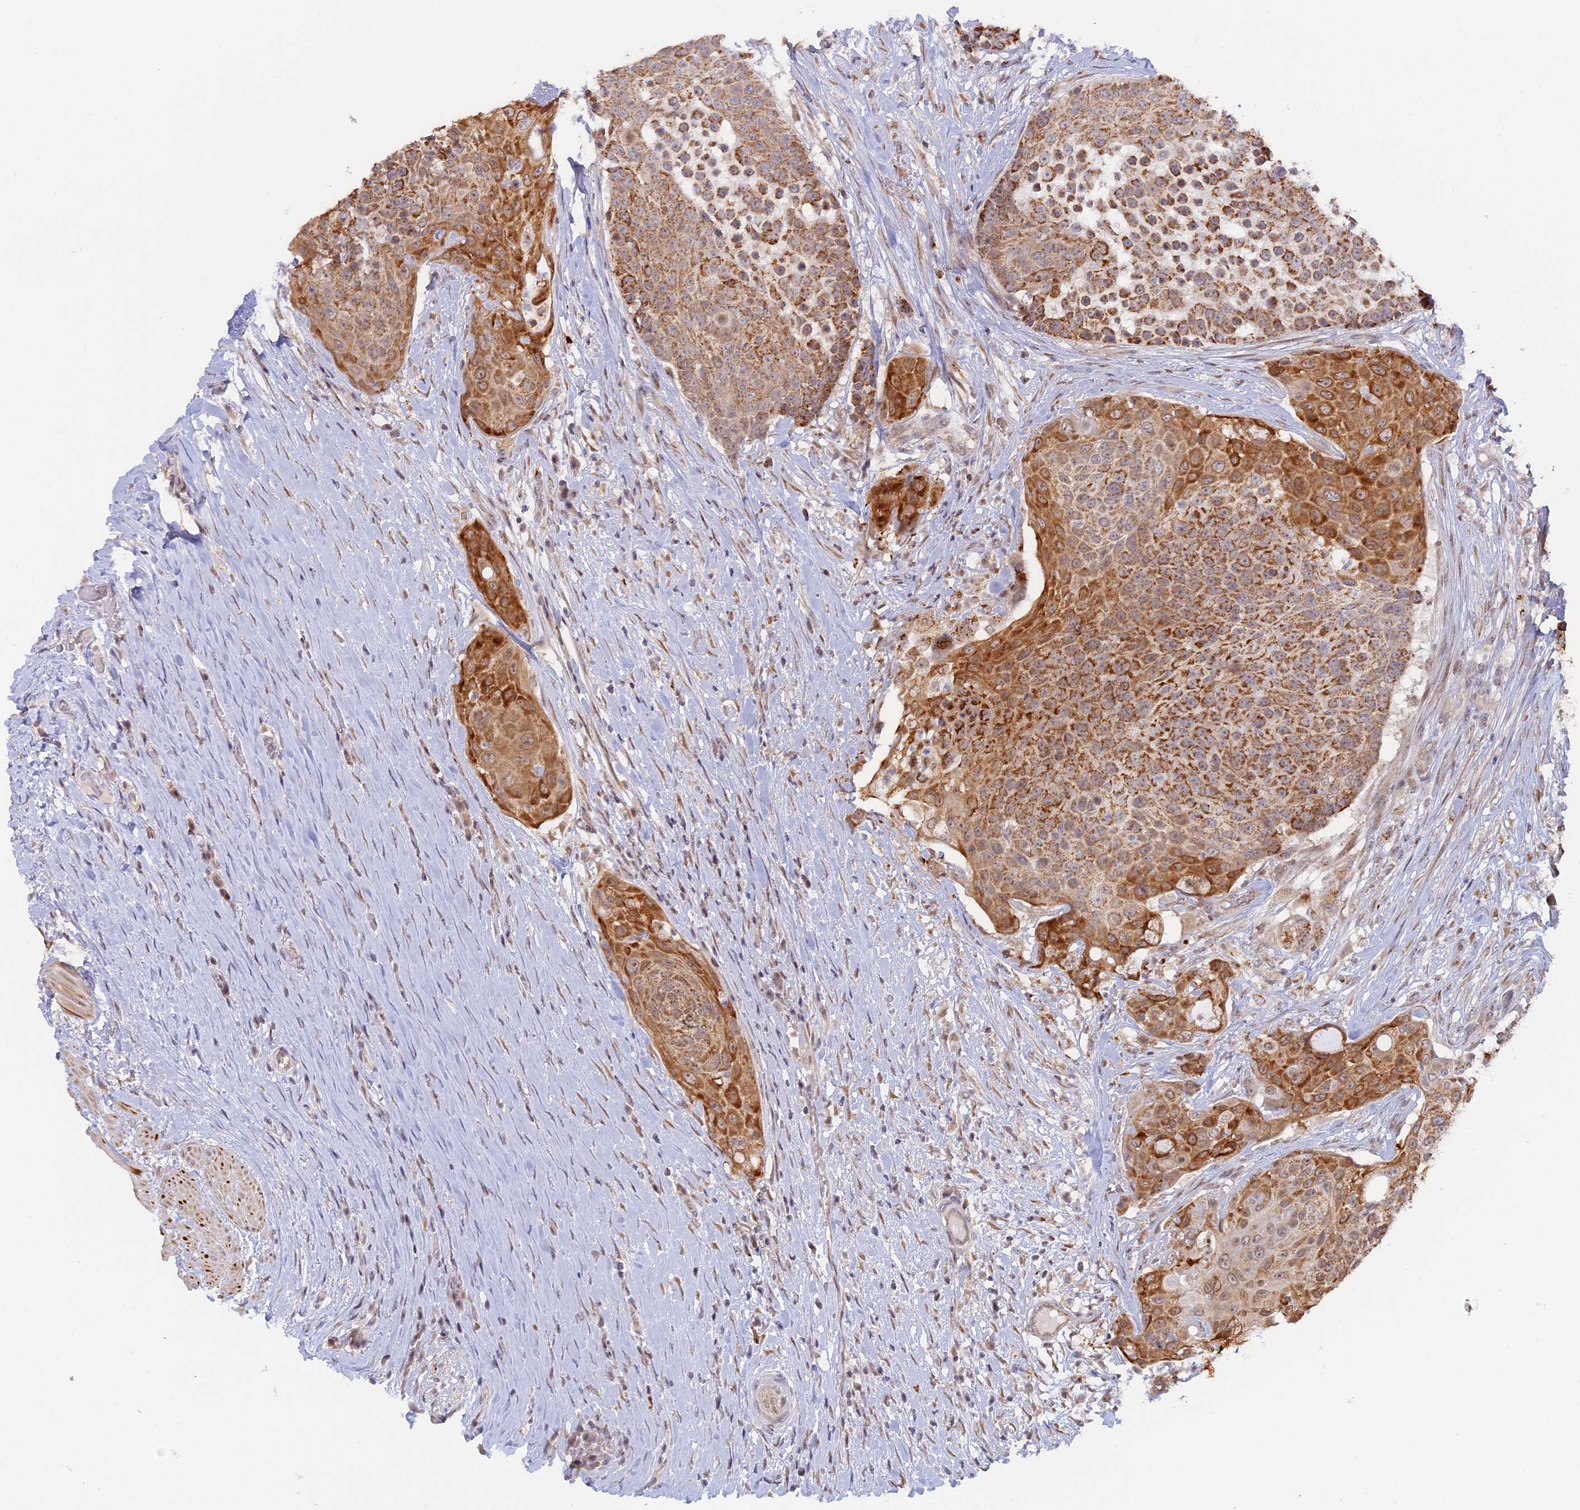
{"staining": {"intensity": "strong", "quantity": ">75%", "location": "cytoplasmic/membranous"}, "tissue": "urothelial cancer", "cell_type": "Tumor cells", "image_type": "cancer", "snomed": [{"axis": "morphology", "description": "Urothelial carcinoma, High grade"}, {"axis": "topography", "description": "Urinary bladder"}], "caption": "Human urothelial carcinoma (high-grade) stained with a protein marker exhibits strong staining in tumor cells.", "gene": "GSKIP", "patient": {"sex": "female", "age": 63}}